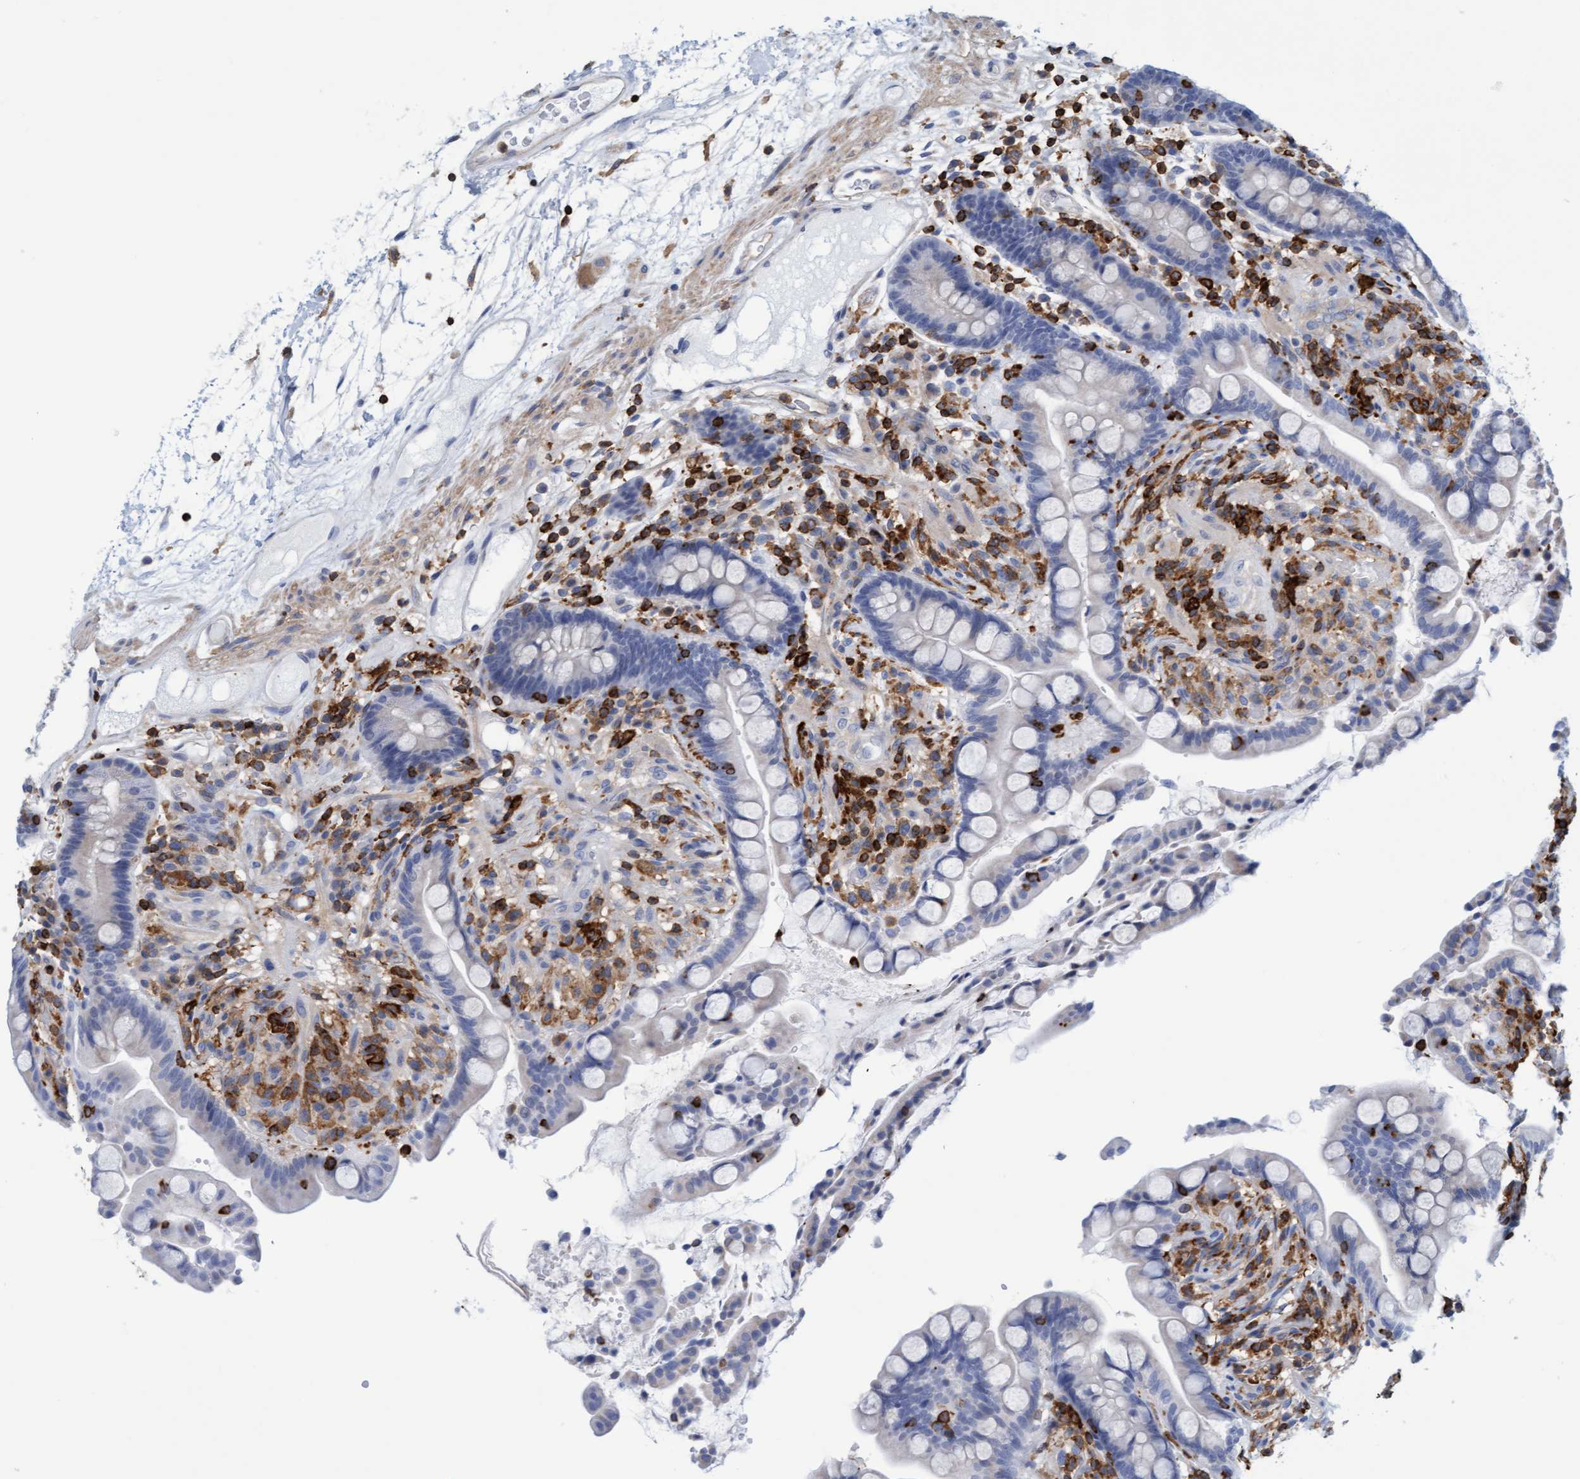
{"staining": {"intensity": "negative", "quantity": "none", "location": "none"}, "tissue": "colon", "cell_type": "Endothelial cells", "image_type": "normal", "snomed": [{"axis": "morphology", "description": "Normal tissue, NOS"}, {"axis": "topography", "description": "Colon"}], "caption": "IHC of normal colon demonstrates no staining in endothelial cells. (Stains: DAB immunohistochemistry (IHC) with hematoxylin counter stain, Microscopy: brightfield microscopy at high magnification).", "gene": "FNBP1", "patient": {"sex": "male", "age": 73}}